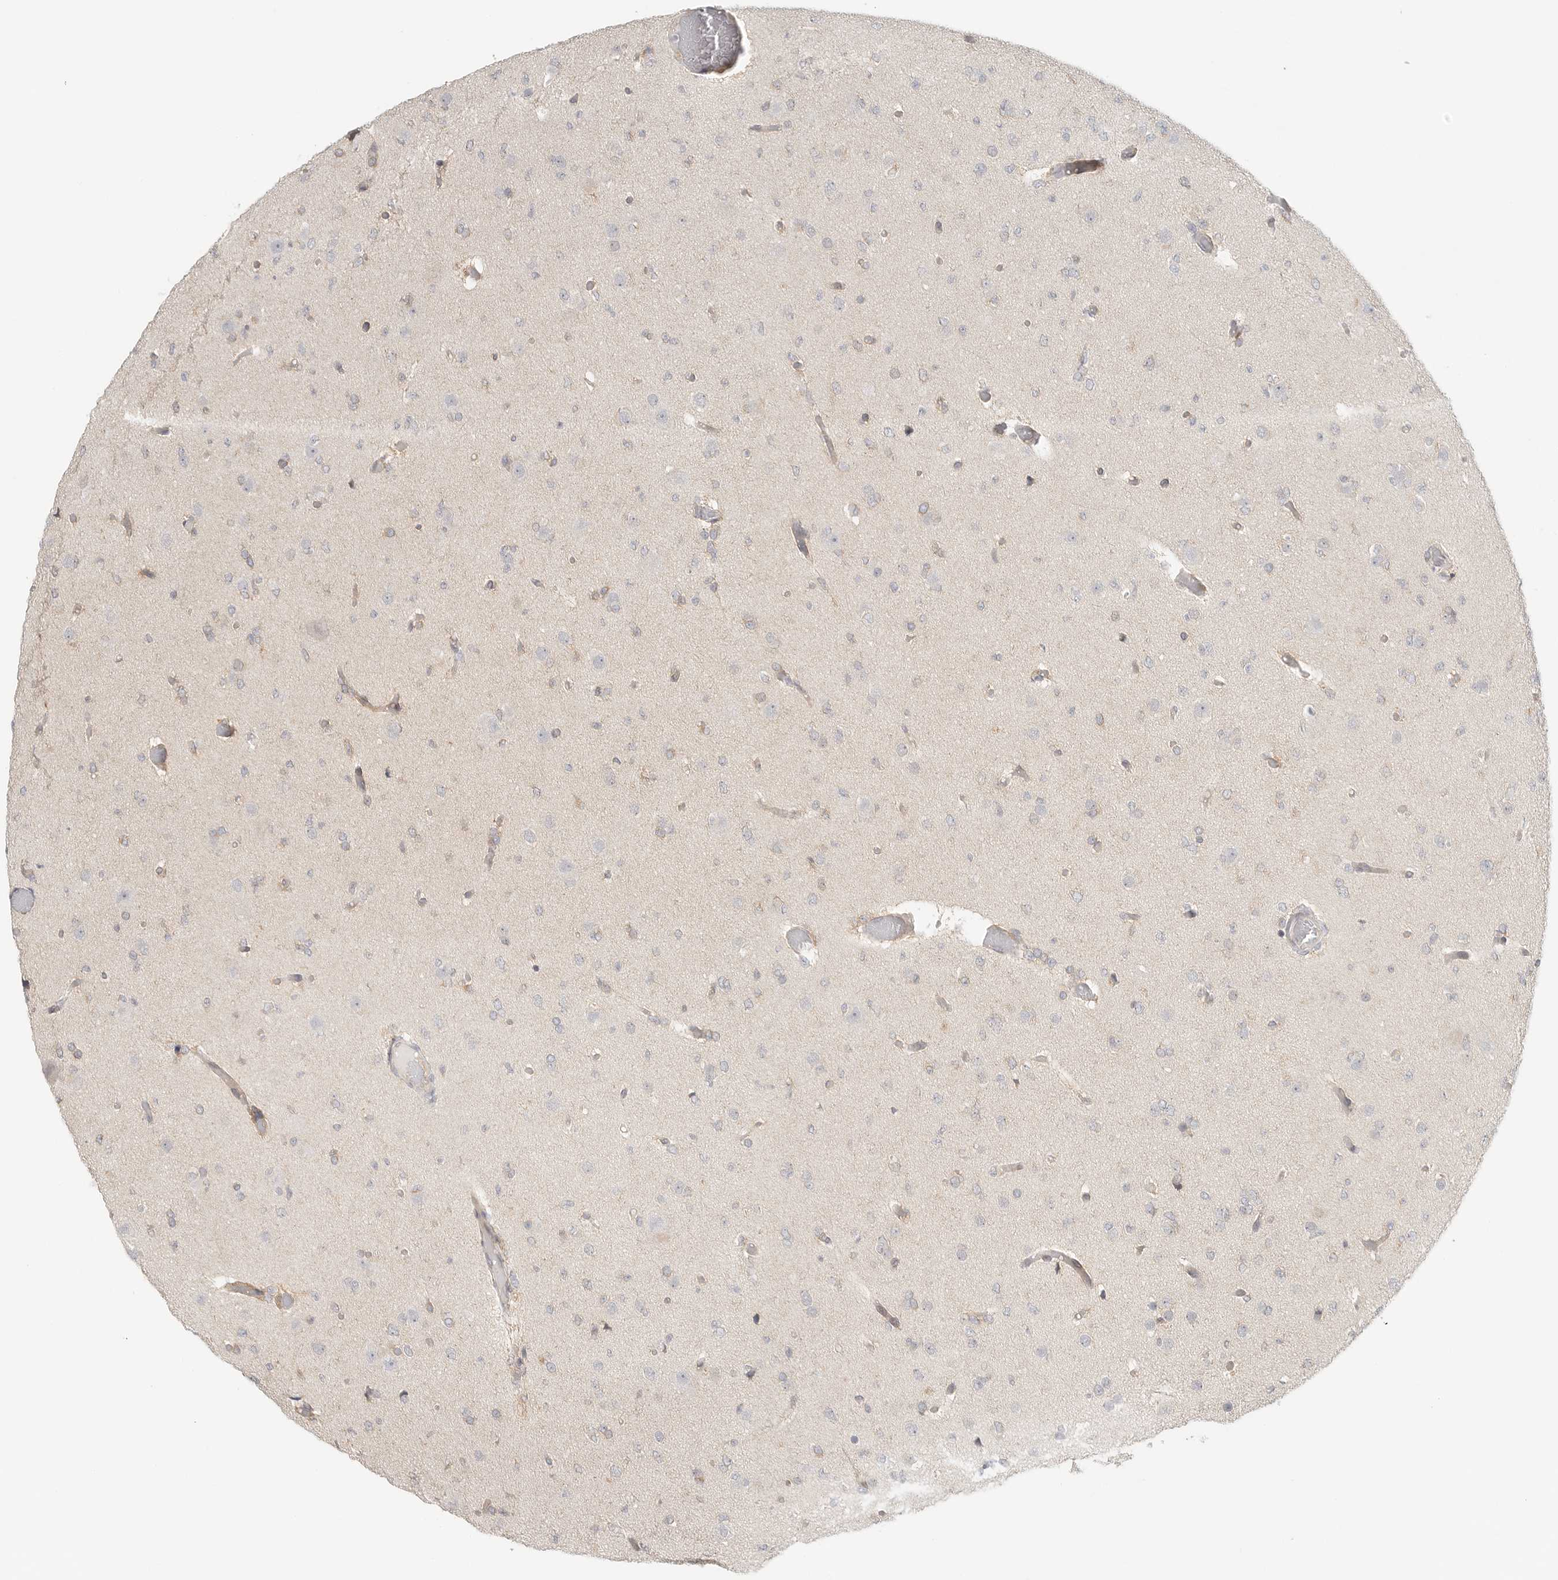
{"staining": {"intensity": "negative", "quantity": "none", "location": "none"}, "tissue": "glioma", "cell_type": "Tumor cells", "image_type": "cancer", "snomed": [{"axis": "morphology", "description": "Glioma, malignant, Low grade"}, {"axis": "topography", "description": "Brain"}], "caption": "The immunohistochemistry image has no significant expression in tumor cells of glioma tissue.", "gene": "HDAC6", "patient": {"sex": "female", "age": 22}}